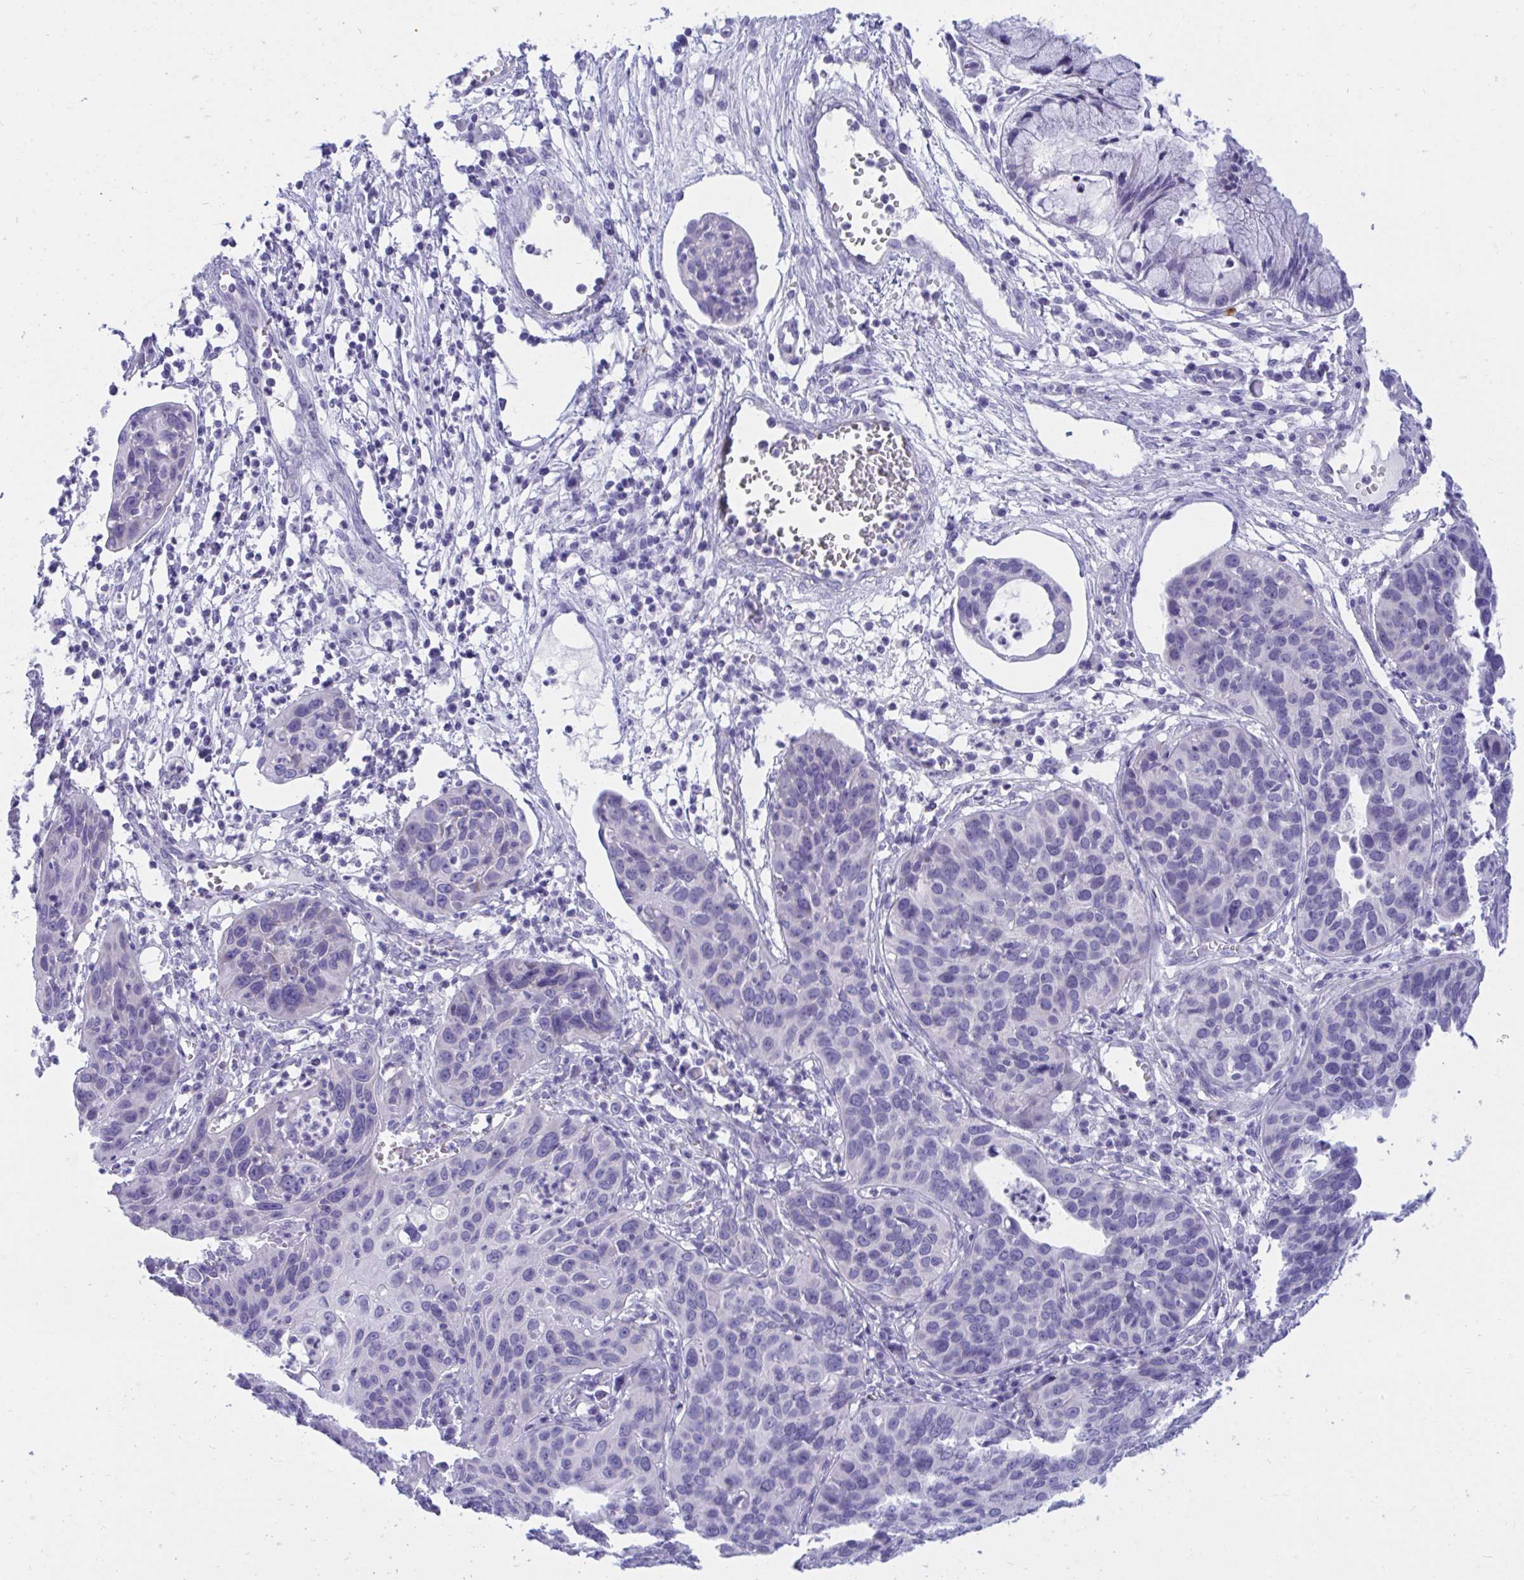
{"staining": {"intensity": "negative", "quantity": "none", "location": "none"}, "tissue": "cervical cancer", "cell_type": "Tumor cells", "image_type": "cancer", "snomed": [{"axis": "morphology", "description": "Squamous cell carcinoma, NOS"}, {"axis": "topography", "description": "Cervix"}], "caption": "Tumor cells are negative for protein expression in human cervical cancer (squamous cell carcinoma). (DAB (3,3'-diaminobenzidine) immunohistochemistry (IHC) visualized using brightfield microscopy, high magnification).", "gene": "SHISA8", "patient": {"sex": "female", "age": 36}}